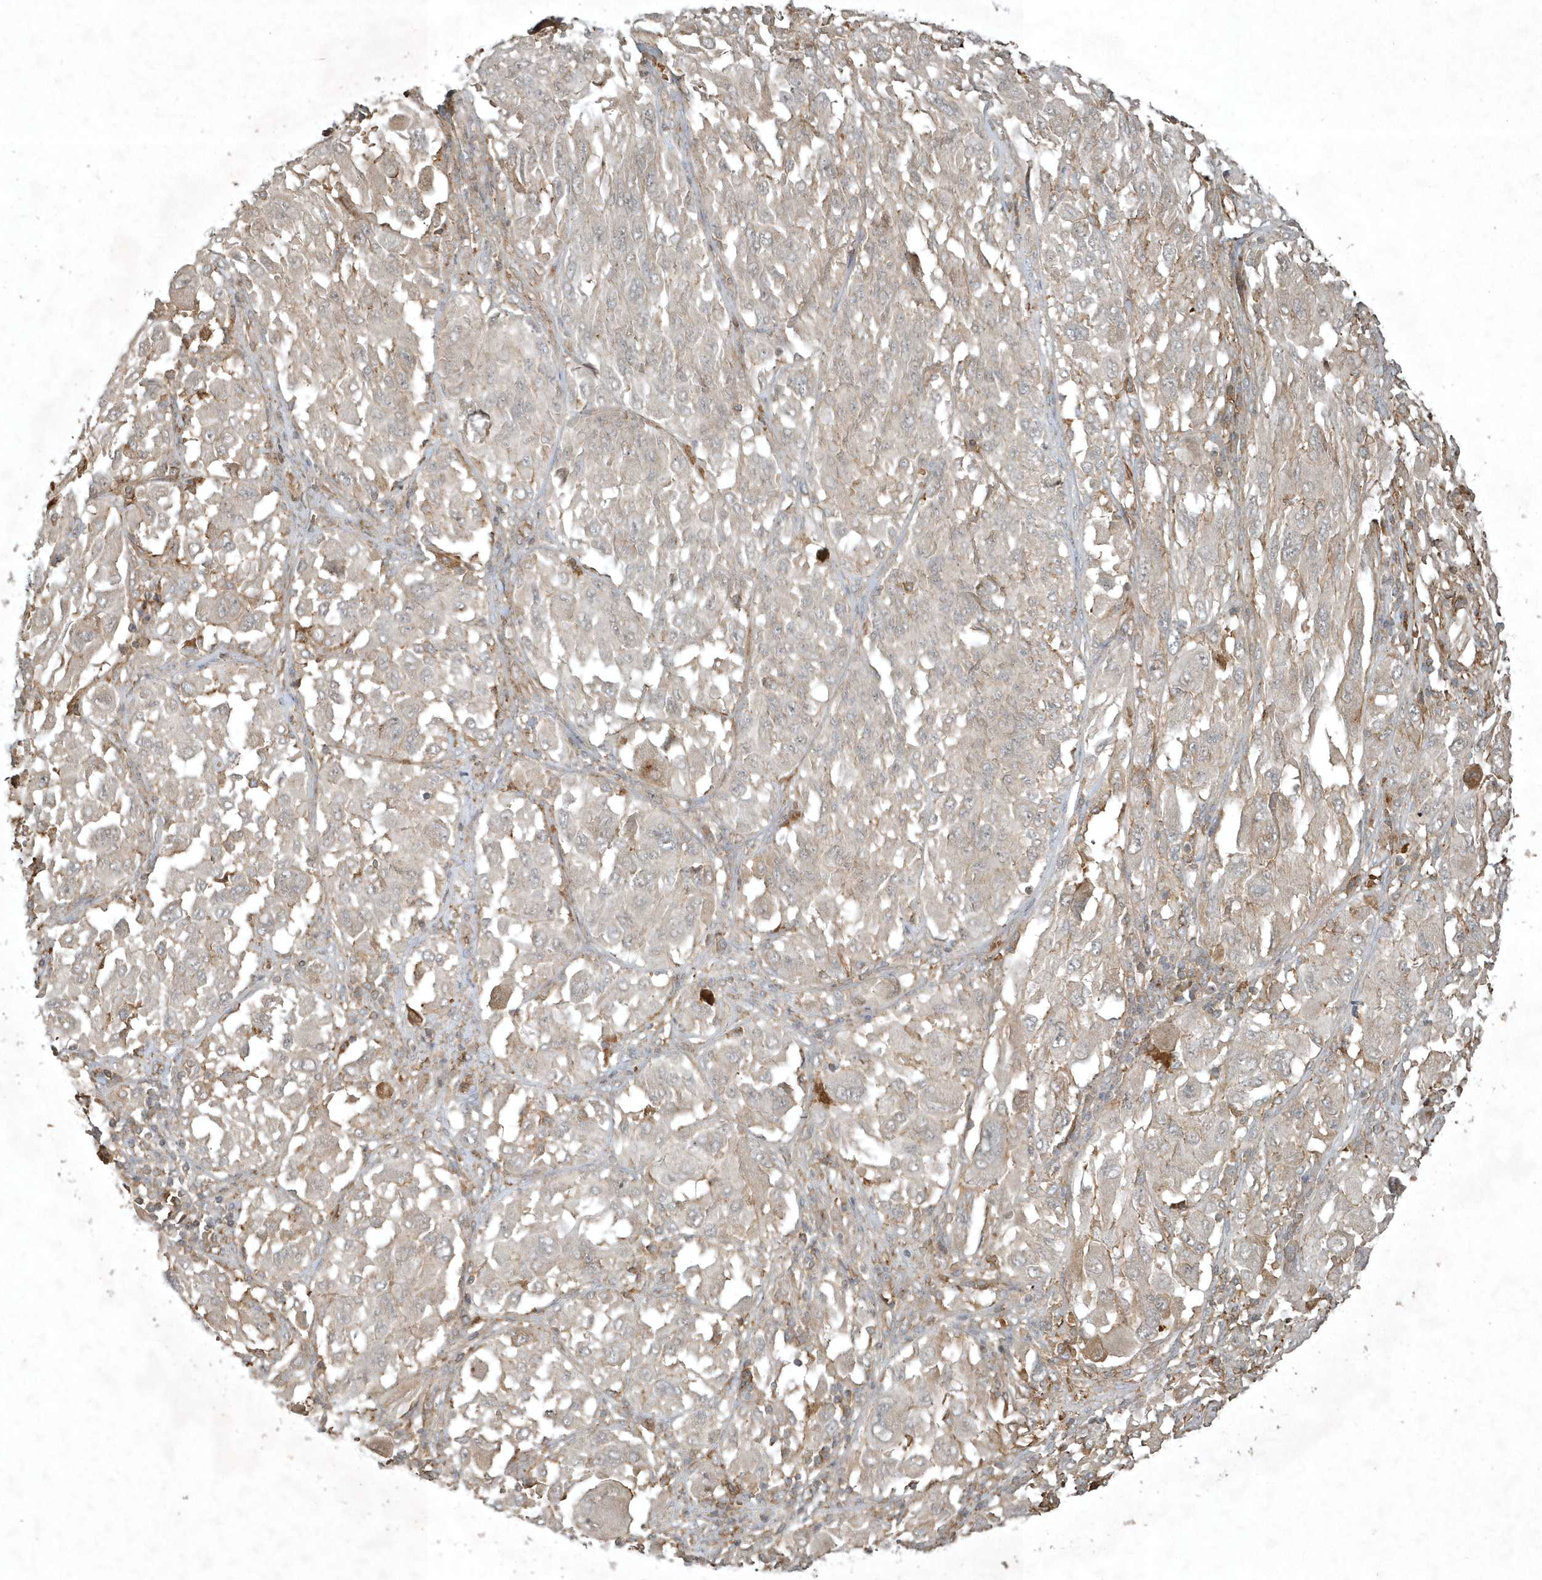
{"staining": {"intensity": "negative", "quantity": "none", "location": "none"}, "tissue": "melanoma", "cell_type": "Tumor cells", "image_type": "cancer", "snomed": [{"axis": "morphology", "description": "Malignant melanoma, NOS"}, {"axis": "topography", "description": "Skin"}], "caption": "Immunohistochemical staining of human malignant melanoma shows no significant staining in tumor cells.", "gene": "TNFAIP6", "patient": {"sex": "female", "age": 91}}